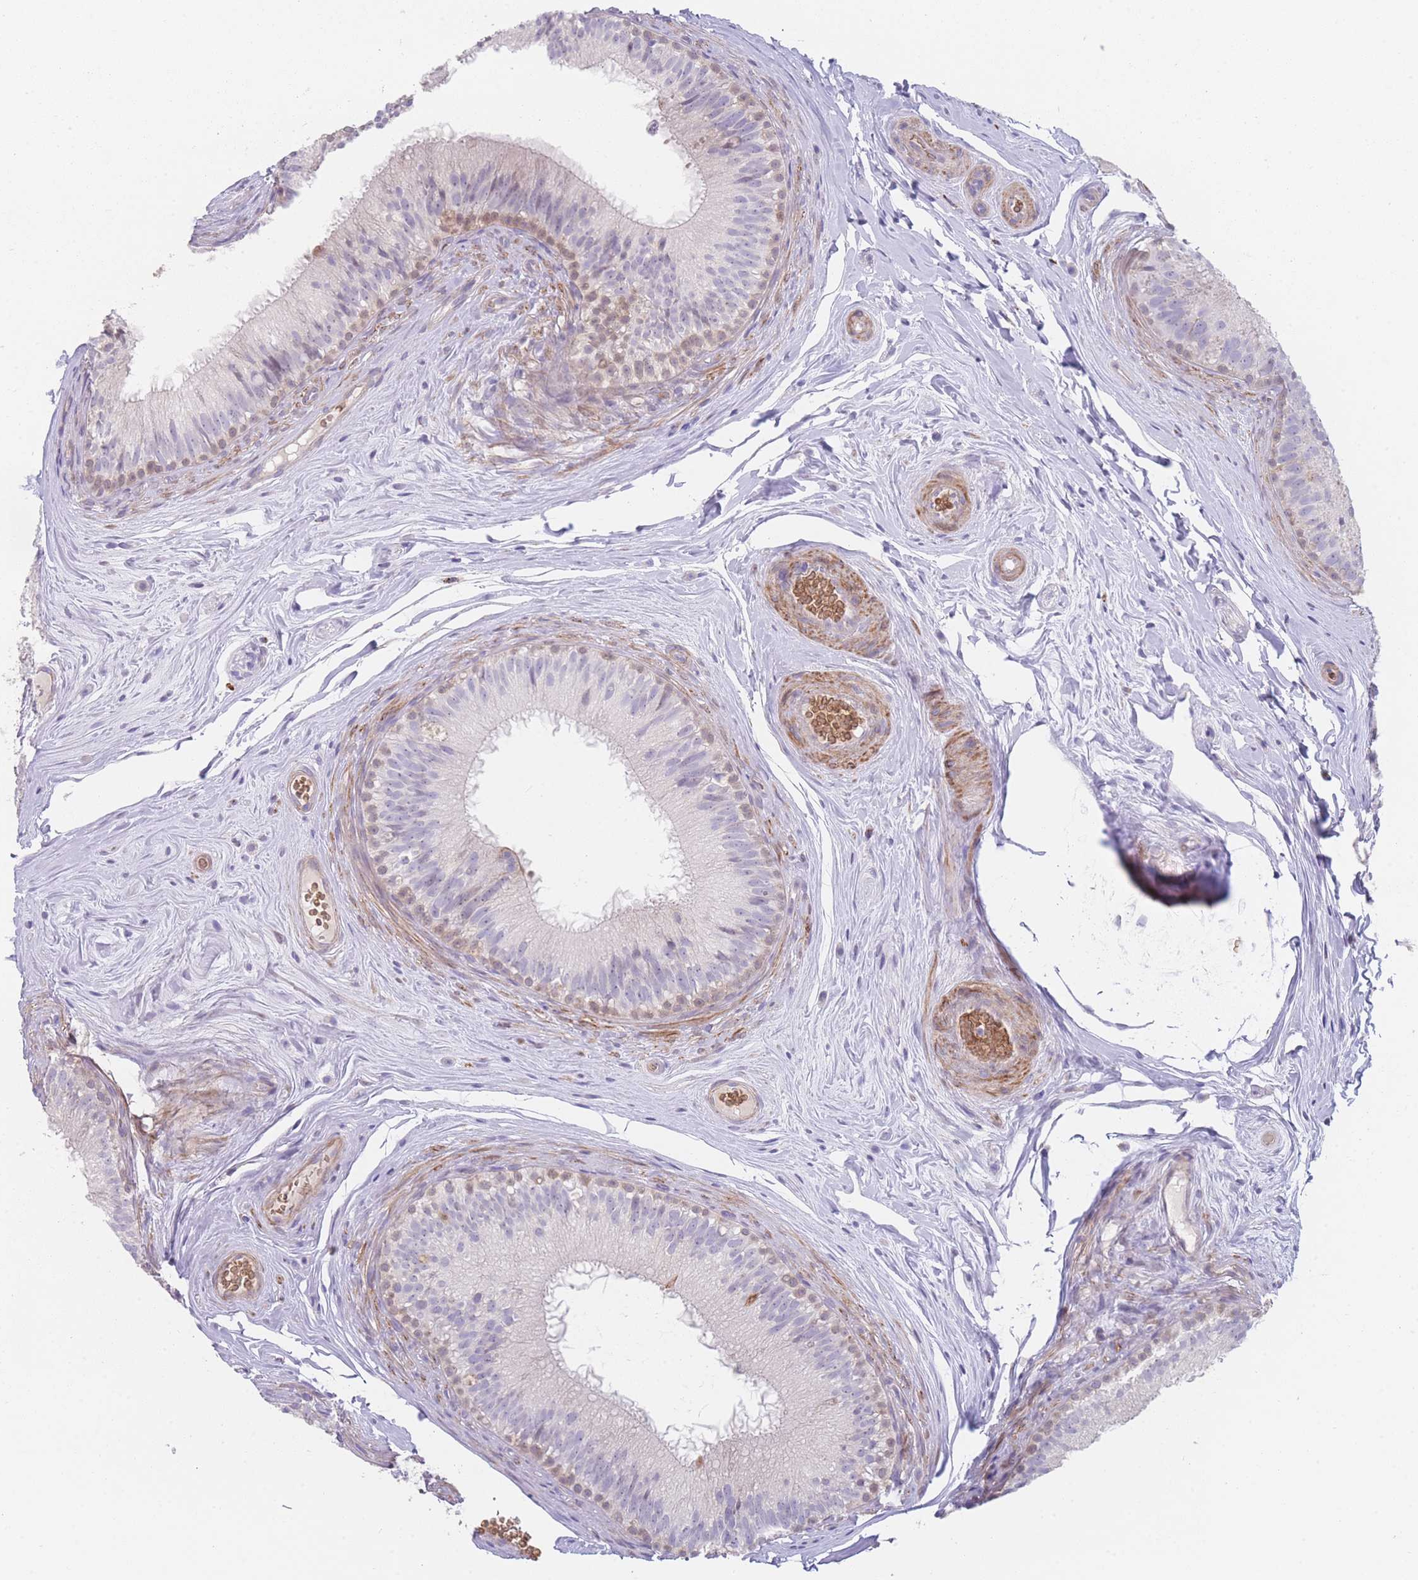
{"staining": {"intensity": "weak", "quantity": "<25%", "location": "cytoplasmic/membranous"}, "tissue": "epididymis", "cell_type": "Glandular cells", "image_type": "normal", "snomed": [{"axis": "morphology", "description": "Normal tissue, NOS"}, {"axis": "topography", "description": "Epididymis"}], "caption": "Histopathology image shows no significant protein positivity in glandular cells of unremarkable epididymis.", "gene": "SMPD4", "patient": {"sex": "male", "age": 34}}